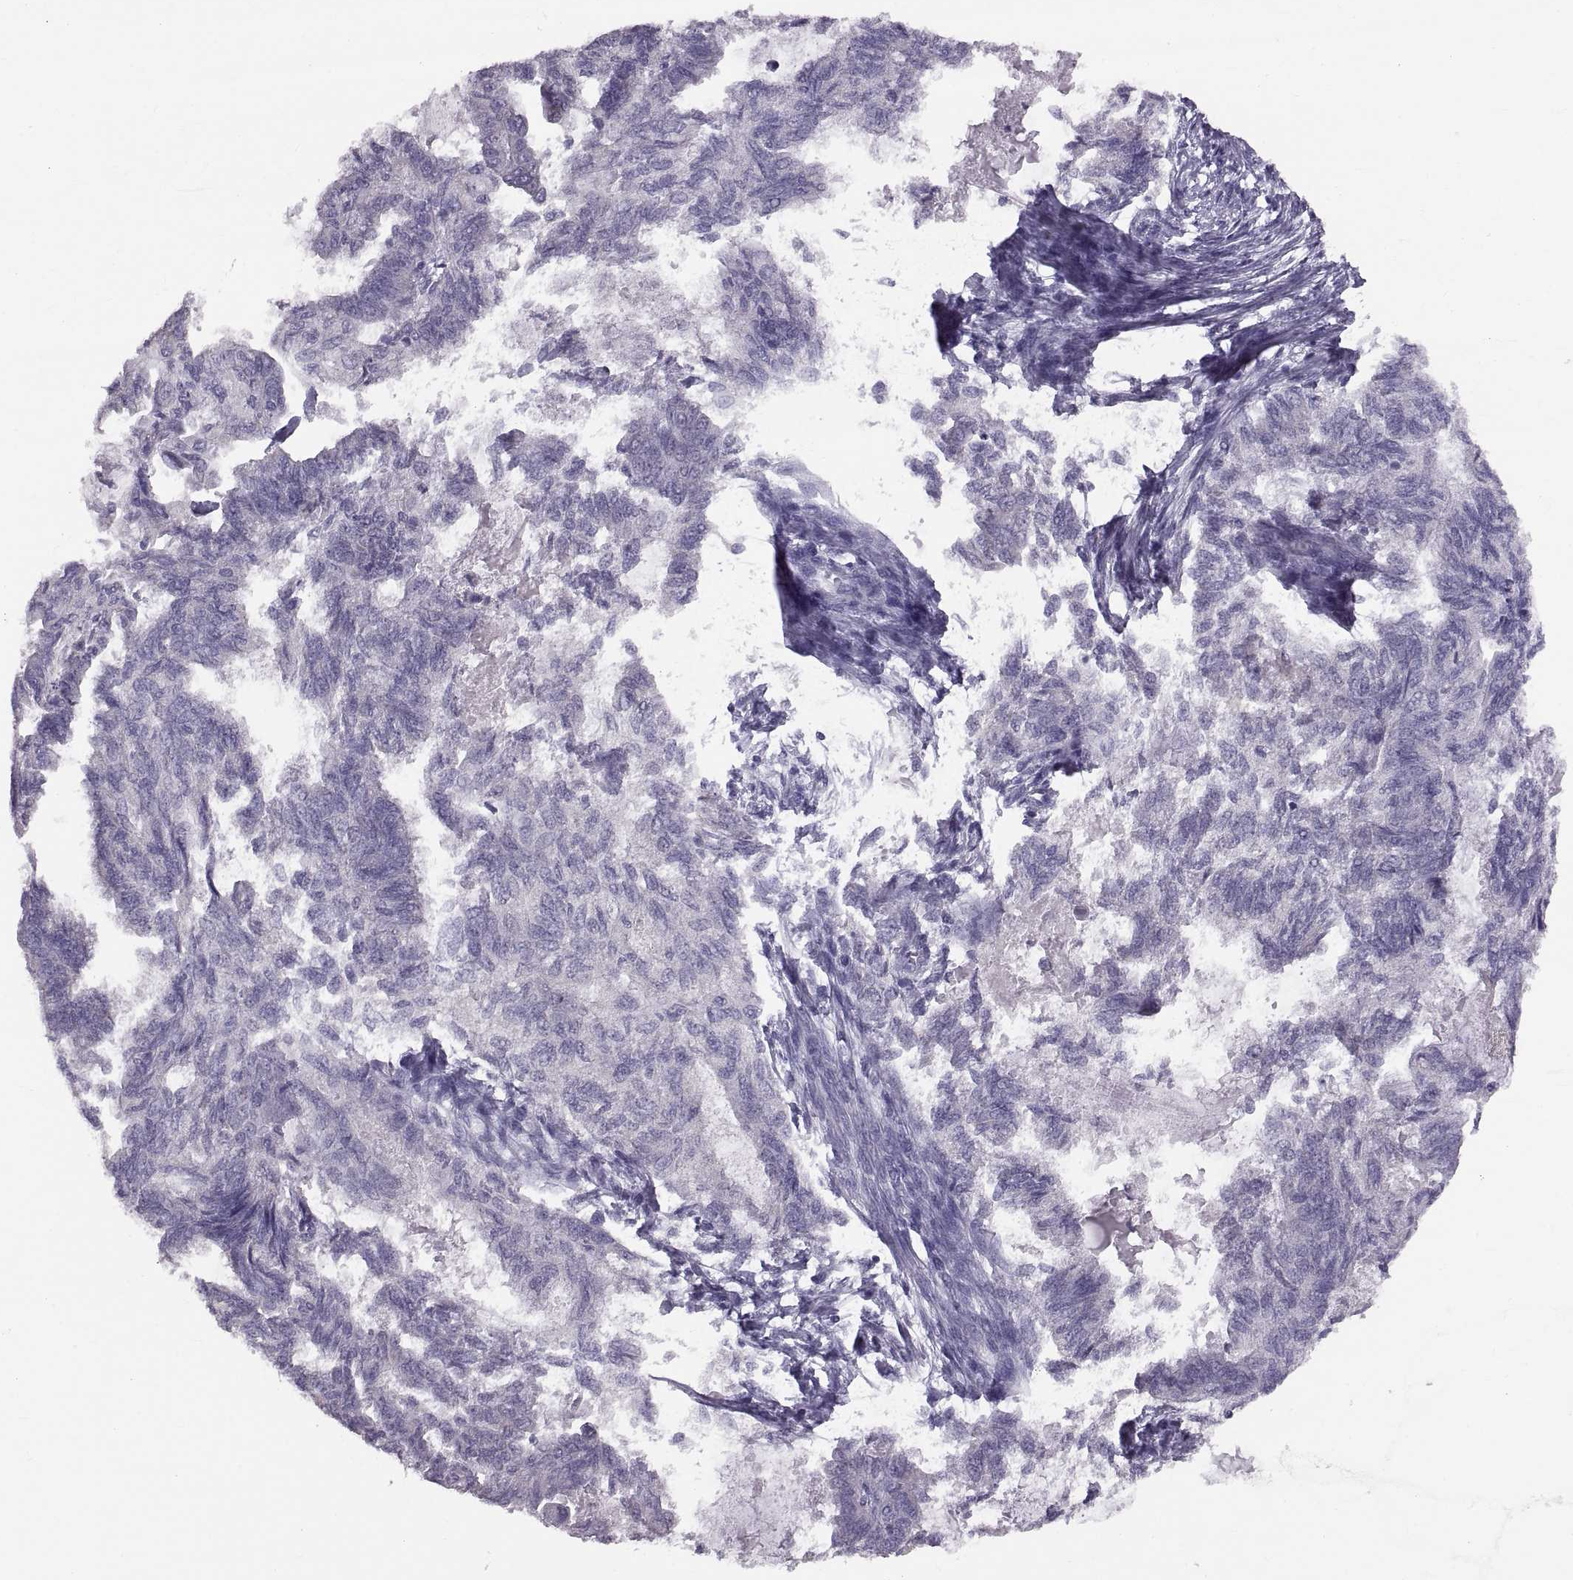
{"staining": {"intensity": "negative", "quantity": "none", "location": "none"}, "tissue": "endometrial cancer", "cell_type": "Tumor cells", "image_type": "cancer", "snomed": [{"axis": "morphology", "description": "Adenocarcinoma, NOS"}, {"axis": "topography", "description": "Endometrium"}], "caption": "Micrograph shows no significant protein expression in tumor cells of endometrial cancer. The staining was performed using DAB to visualize the protein expression in brown, while the nuclei were stained in blue with hematoxylin (Magnification: 20x).", "gene": "WBP2NL", "patient": {"sex": "female", "age": 86}}